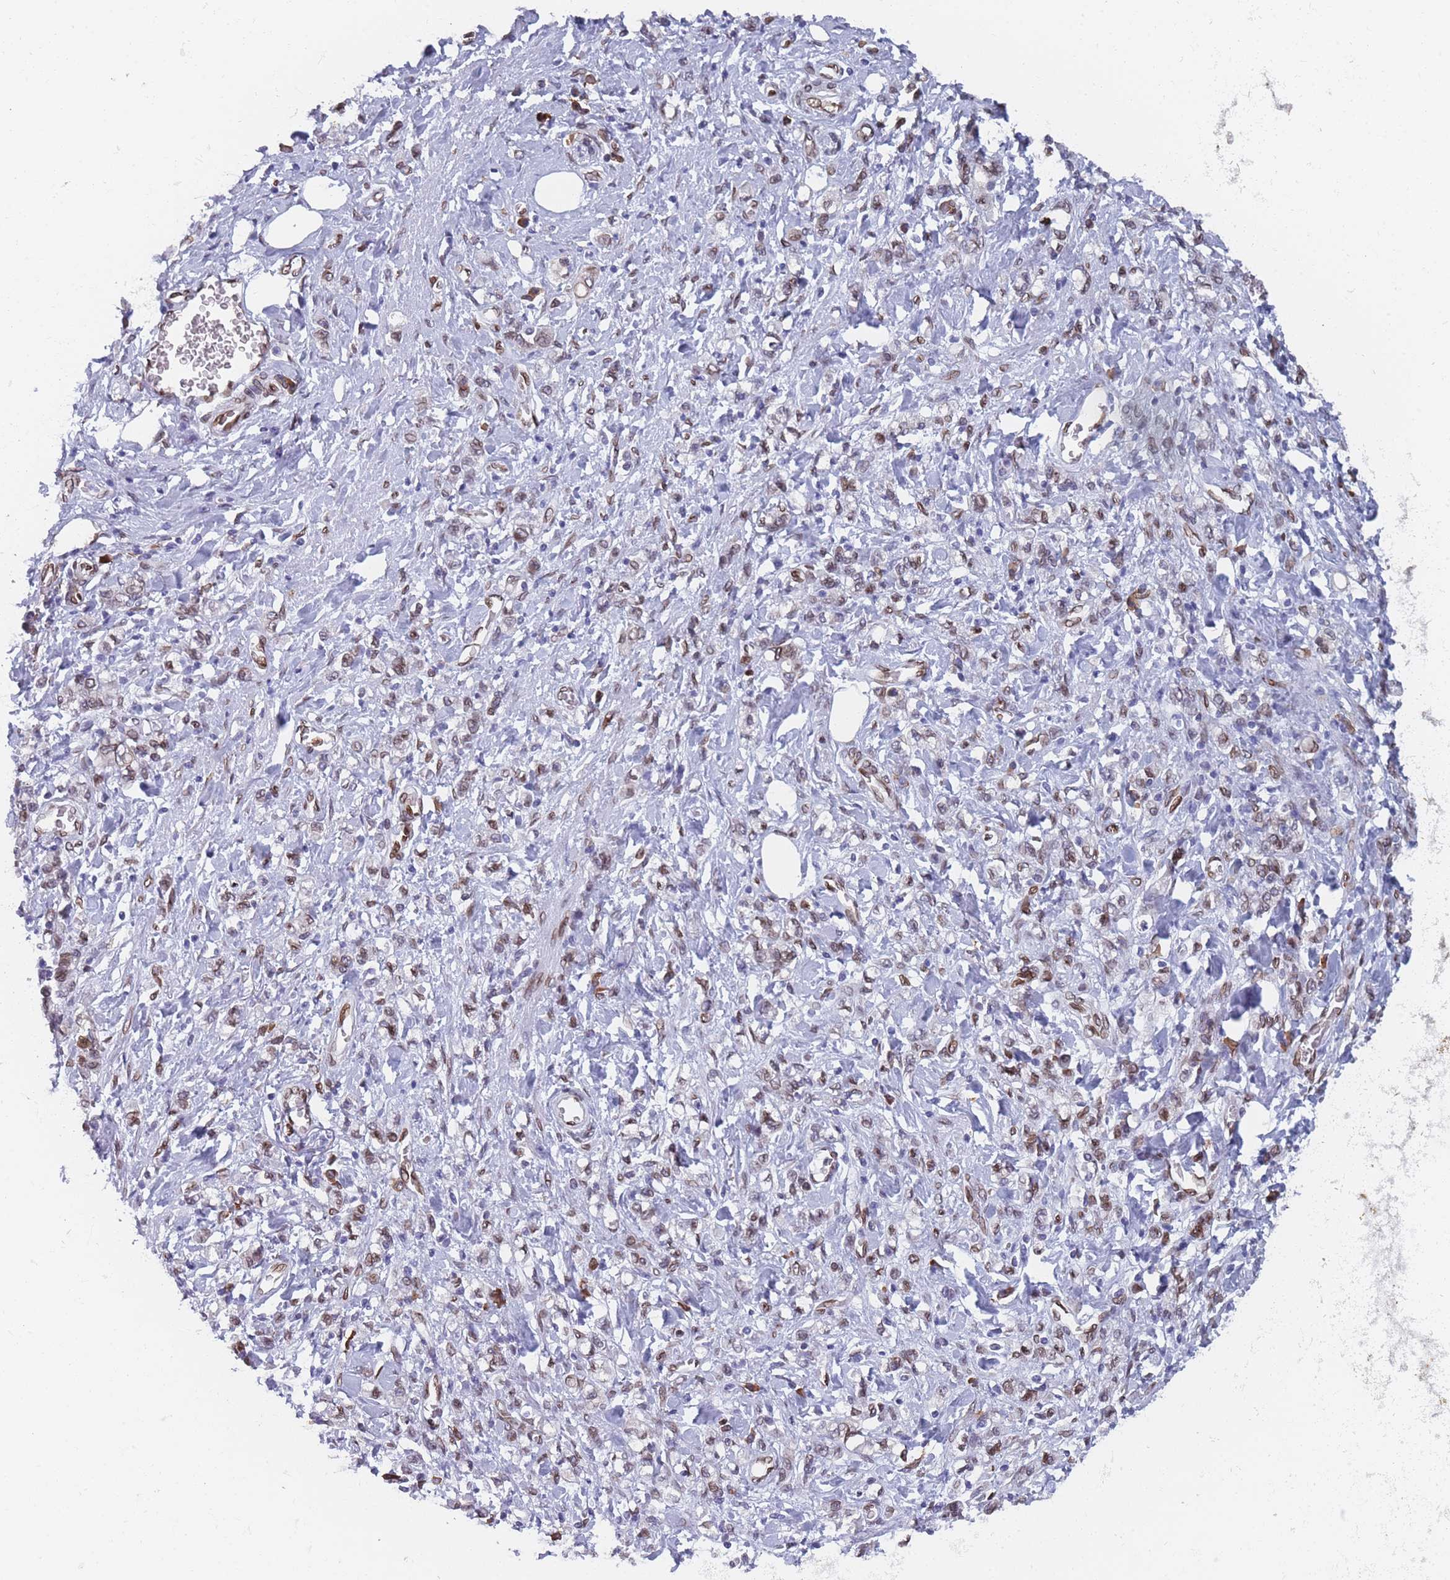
{"staining": {"intensity": "moderate", "quantity": "25%-75%", "location": "cytoplasmic/membranous,nuclear"}, "tissue": "stomach cancer", "cell_type": "Tumor cells", "image_type": "cancer", "snomed": [{"axis": "morphology", "description": "Adenocarcinoma, NOS"}, {"axis": "topography", "description": "Stomach"}], "caption": "Immunohistochemistry (IHC) (DAB) staining of human adenocarcinoma (stomach) displays moderate cytoplasmic/membranous and nuclear protein staining in about 25%-75% of tumor cells.", "gene": "ZBTB1", "patient": {"sex": "male", "age": 77}}